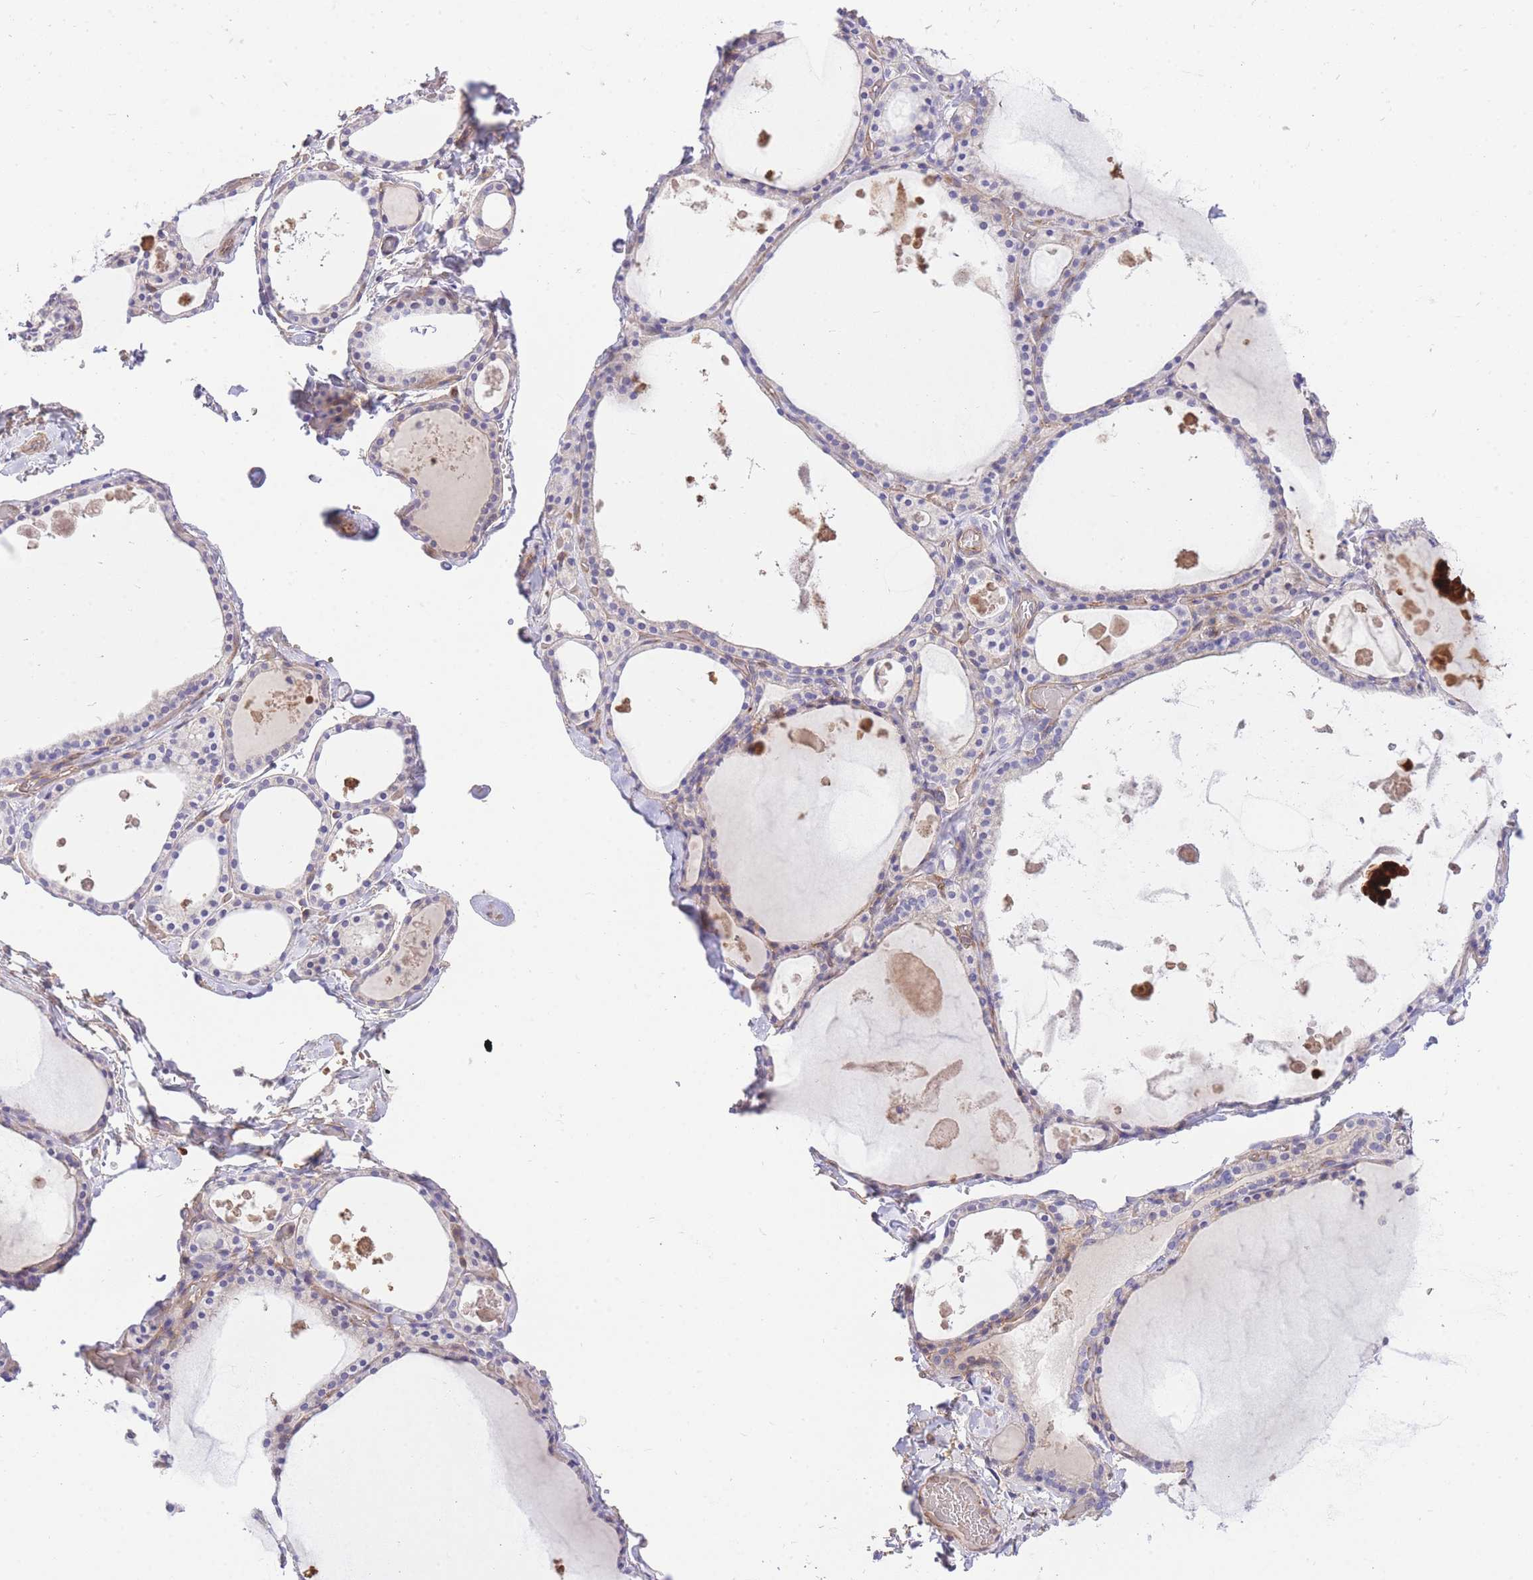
{"staining": {"intensity": "negative", "quantity": "none", "location": "none"}, "tissue": "thyroid gland", "cell_type": "Glandular cells", "image_type": "normal", "snomed": [{"axis": "morphology", "description": "Normal tissue, NOS"}, {"axis": "topography", "description": "Thyroid gland"}], "caption": "High magnification brightfield microscopy of normal thyroid gland stained with DAB (brown) and counterstained with hematoxylin (blue): glandular cells show no significant staining.", "gene": "INSYN2B", "patient": {"sex": "male", "age": 56}}